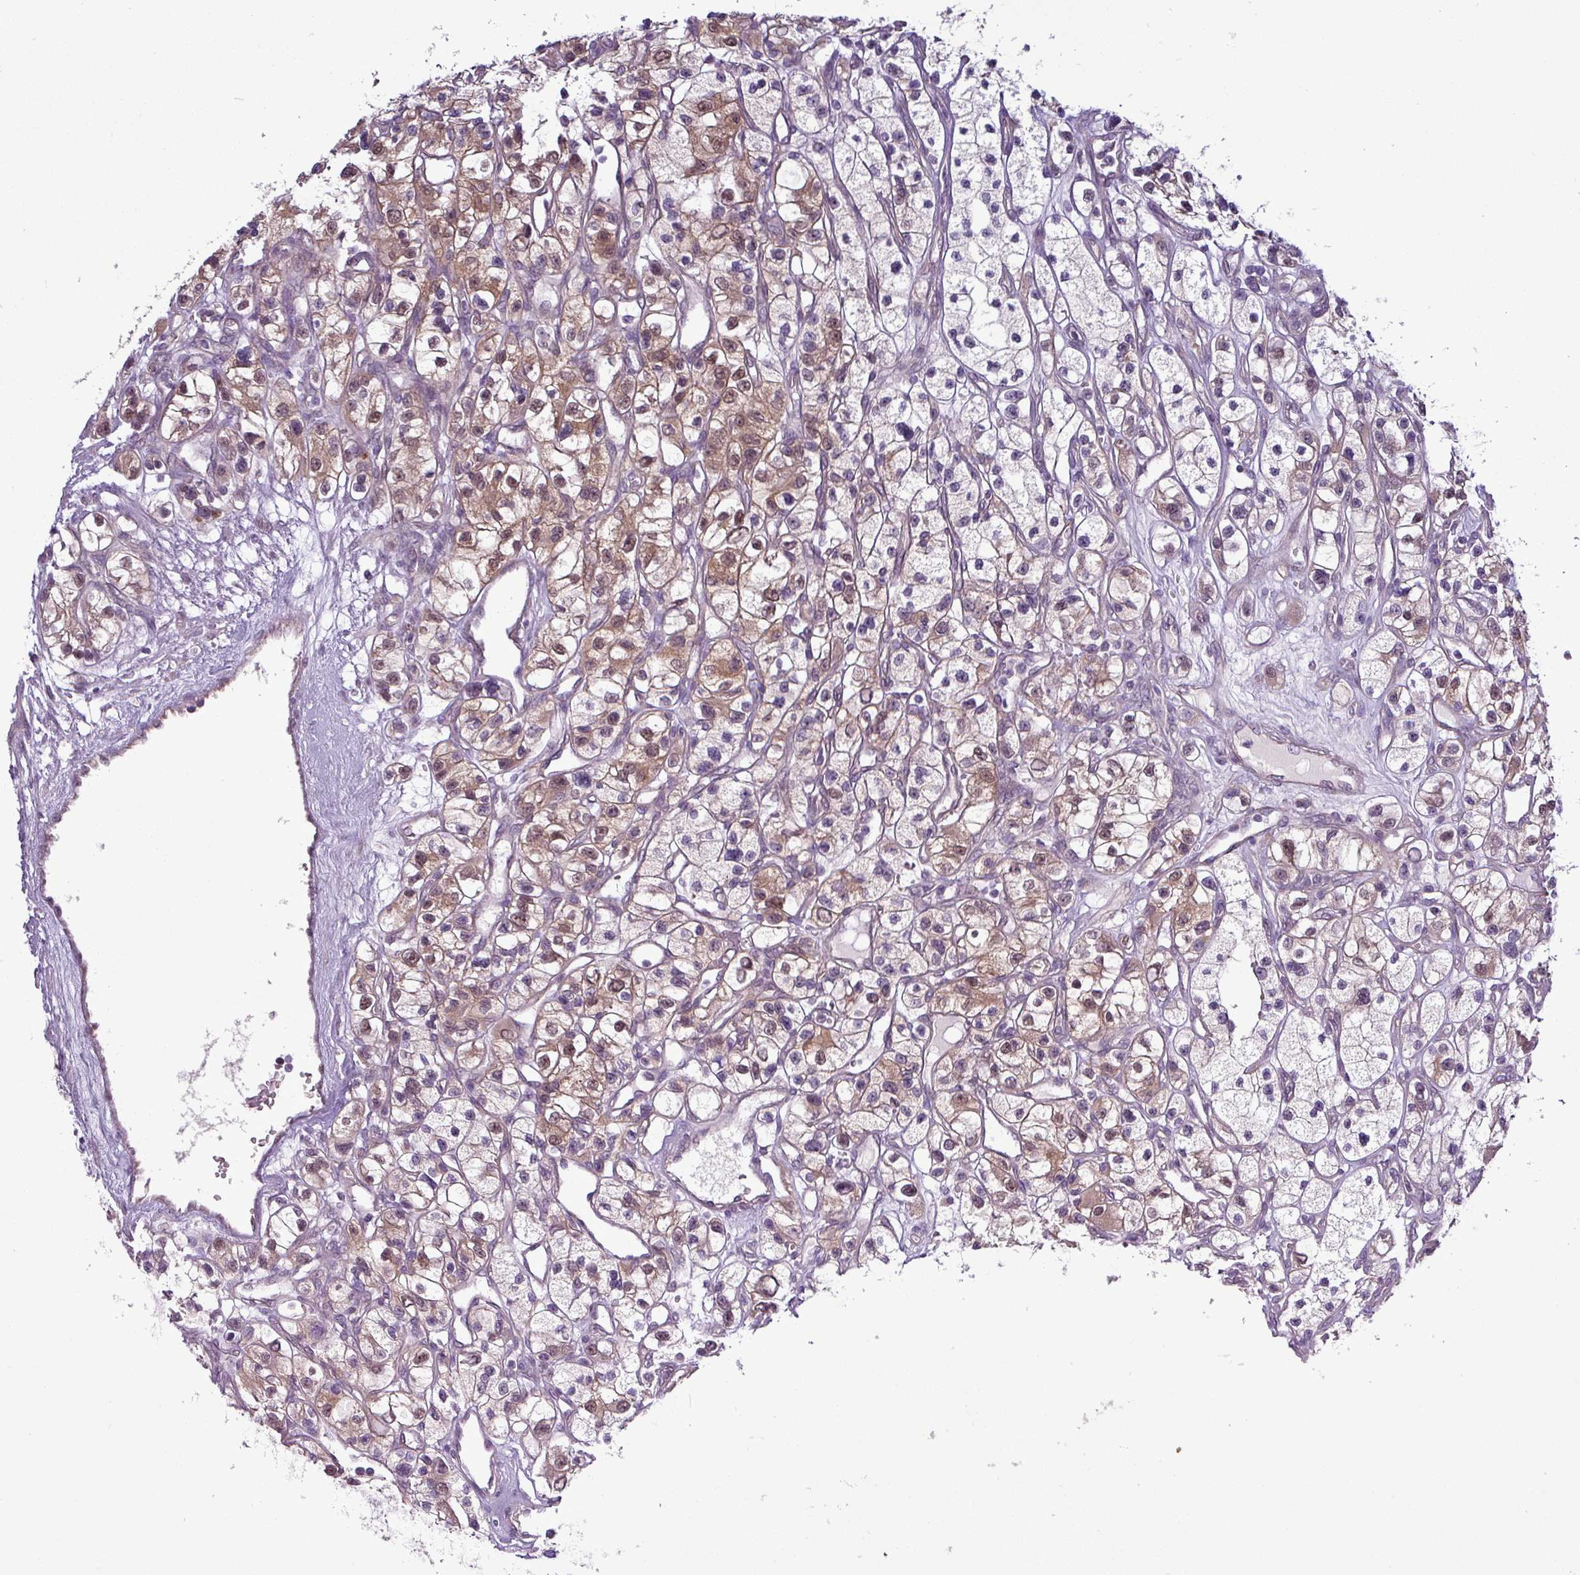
{"staining": {"intensity": "moderate", "quantity": "25%-75%", "location": "cytoplasmic/membranous,nuclear"}, "tissue": "renal cancer", "cell_type": "Tumor cells", "image_type": "cancer", "snomed": [{"axis": "morphology", "description": "Adenocarcinoma, NOS"}, {"axis": "topography", "description": "Kidney"}], "caption": "Moderate cytoplasmic/membranous and nuclear protein expression is identified in approximately 25%-75% of tumor cells in renal cancer (adenocarcinoma).", "gene": "ZNF217", "patient": {"sex": "female", "age": 57}}